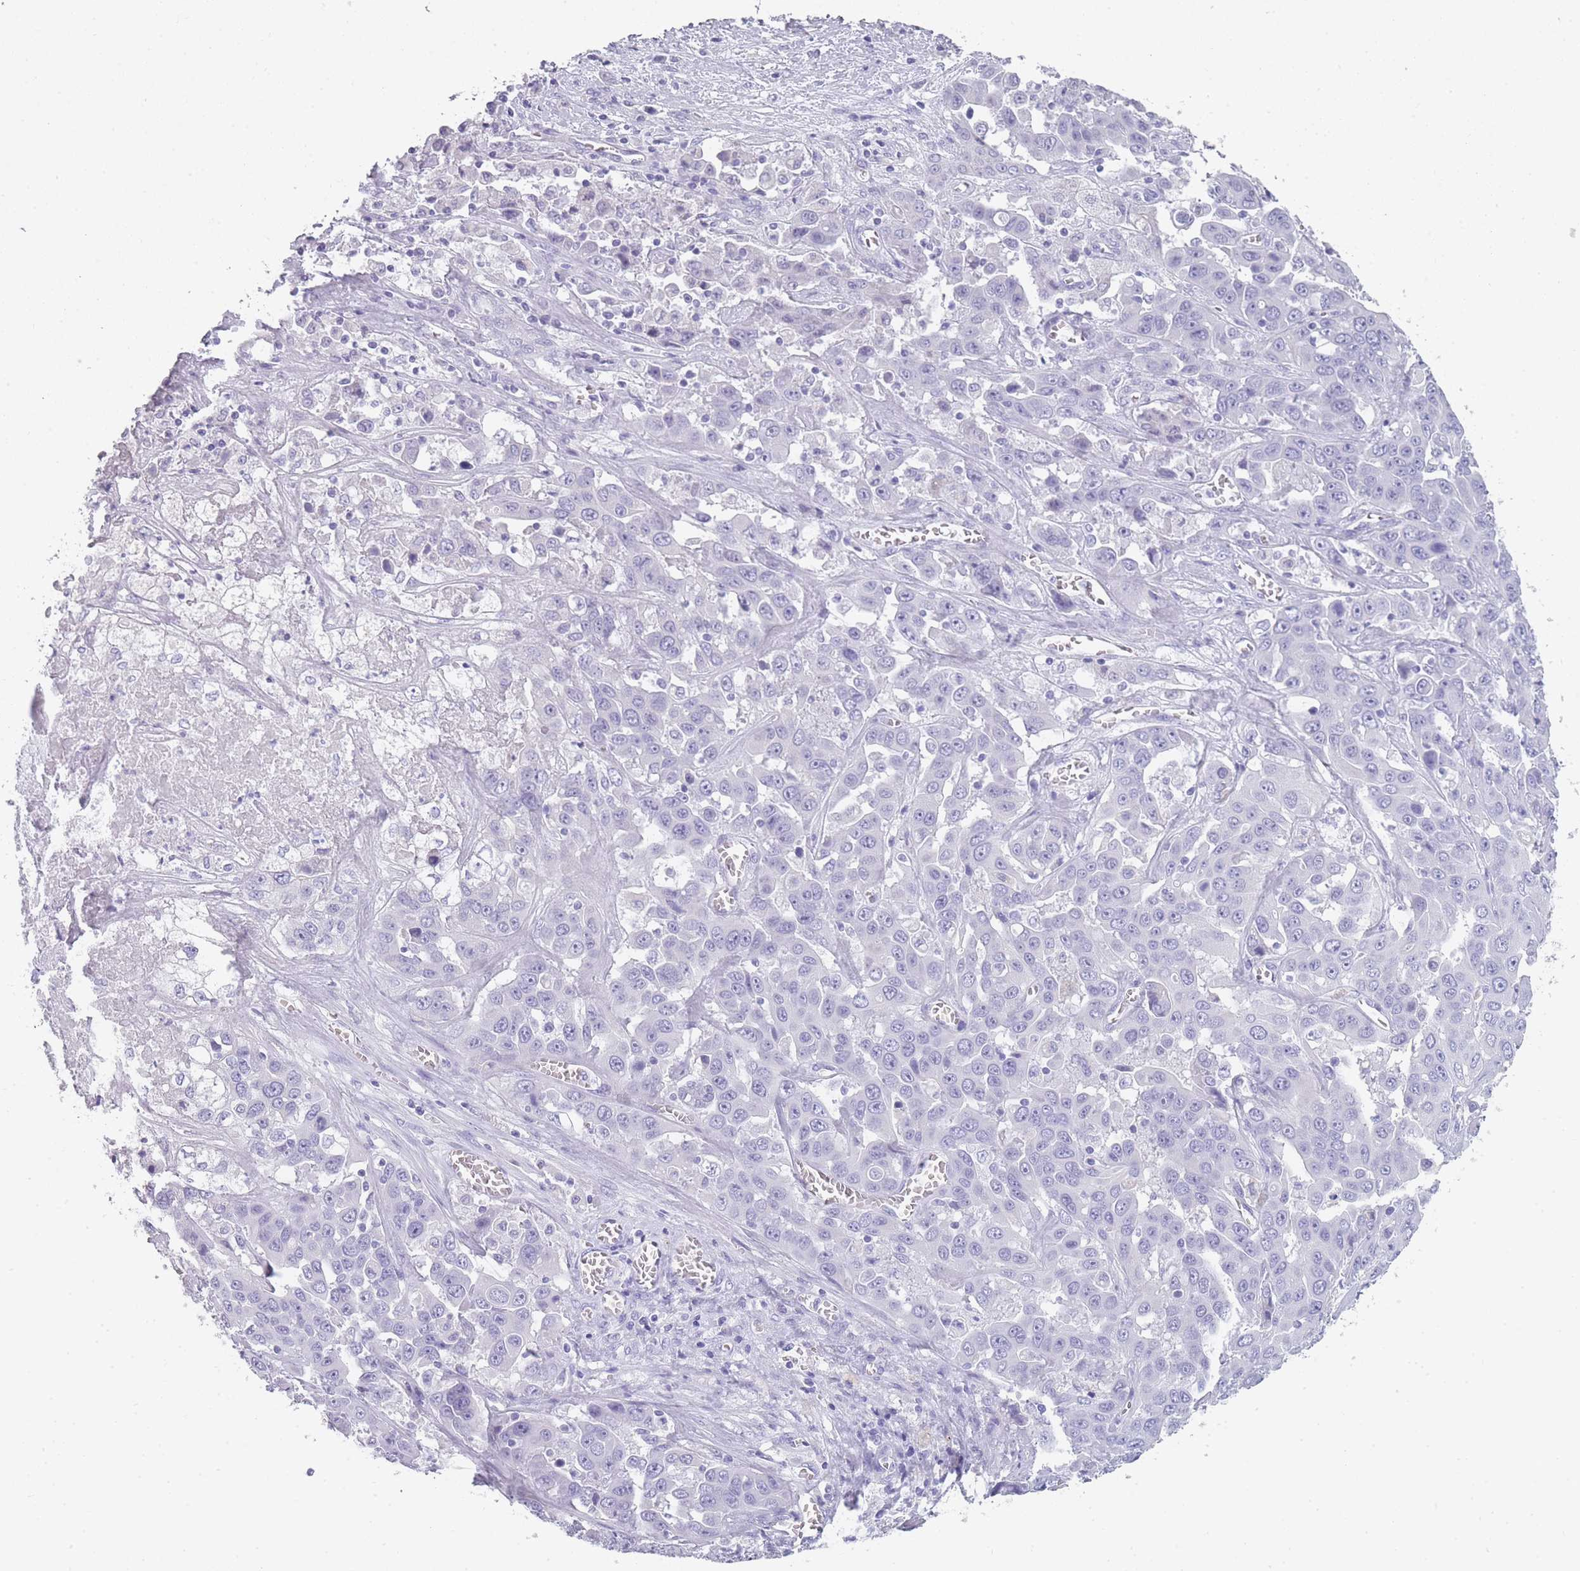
{"staining": {"intensity": "negative", "quantity": "none", "location": "none"}, "tissue": "liver cancer", "cell_type": "Tumor cells", "image_type": "cancer", "snomed": [{"axis": "morphology", "description": "Cholangiocarcinoma"}, {"axis": "topography", "description": "Liver"}], "caption": "DAB immunohistochemical staining of liver cancer (cholangiocarcinoma) shows no significant positivity in tumor cells.", "gene": "TCP11", "patient": {"sex": "female", "age": 52}}